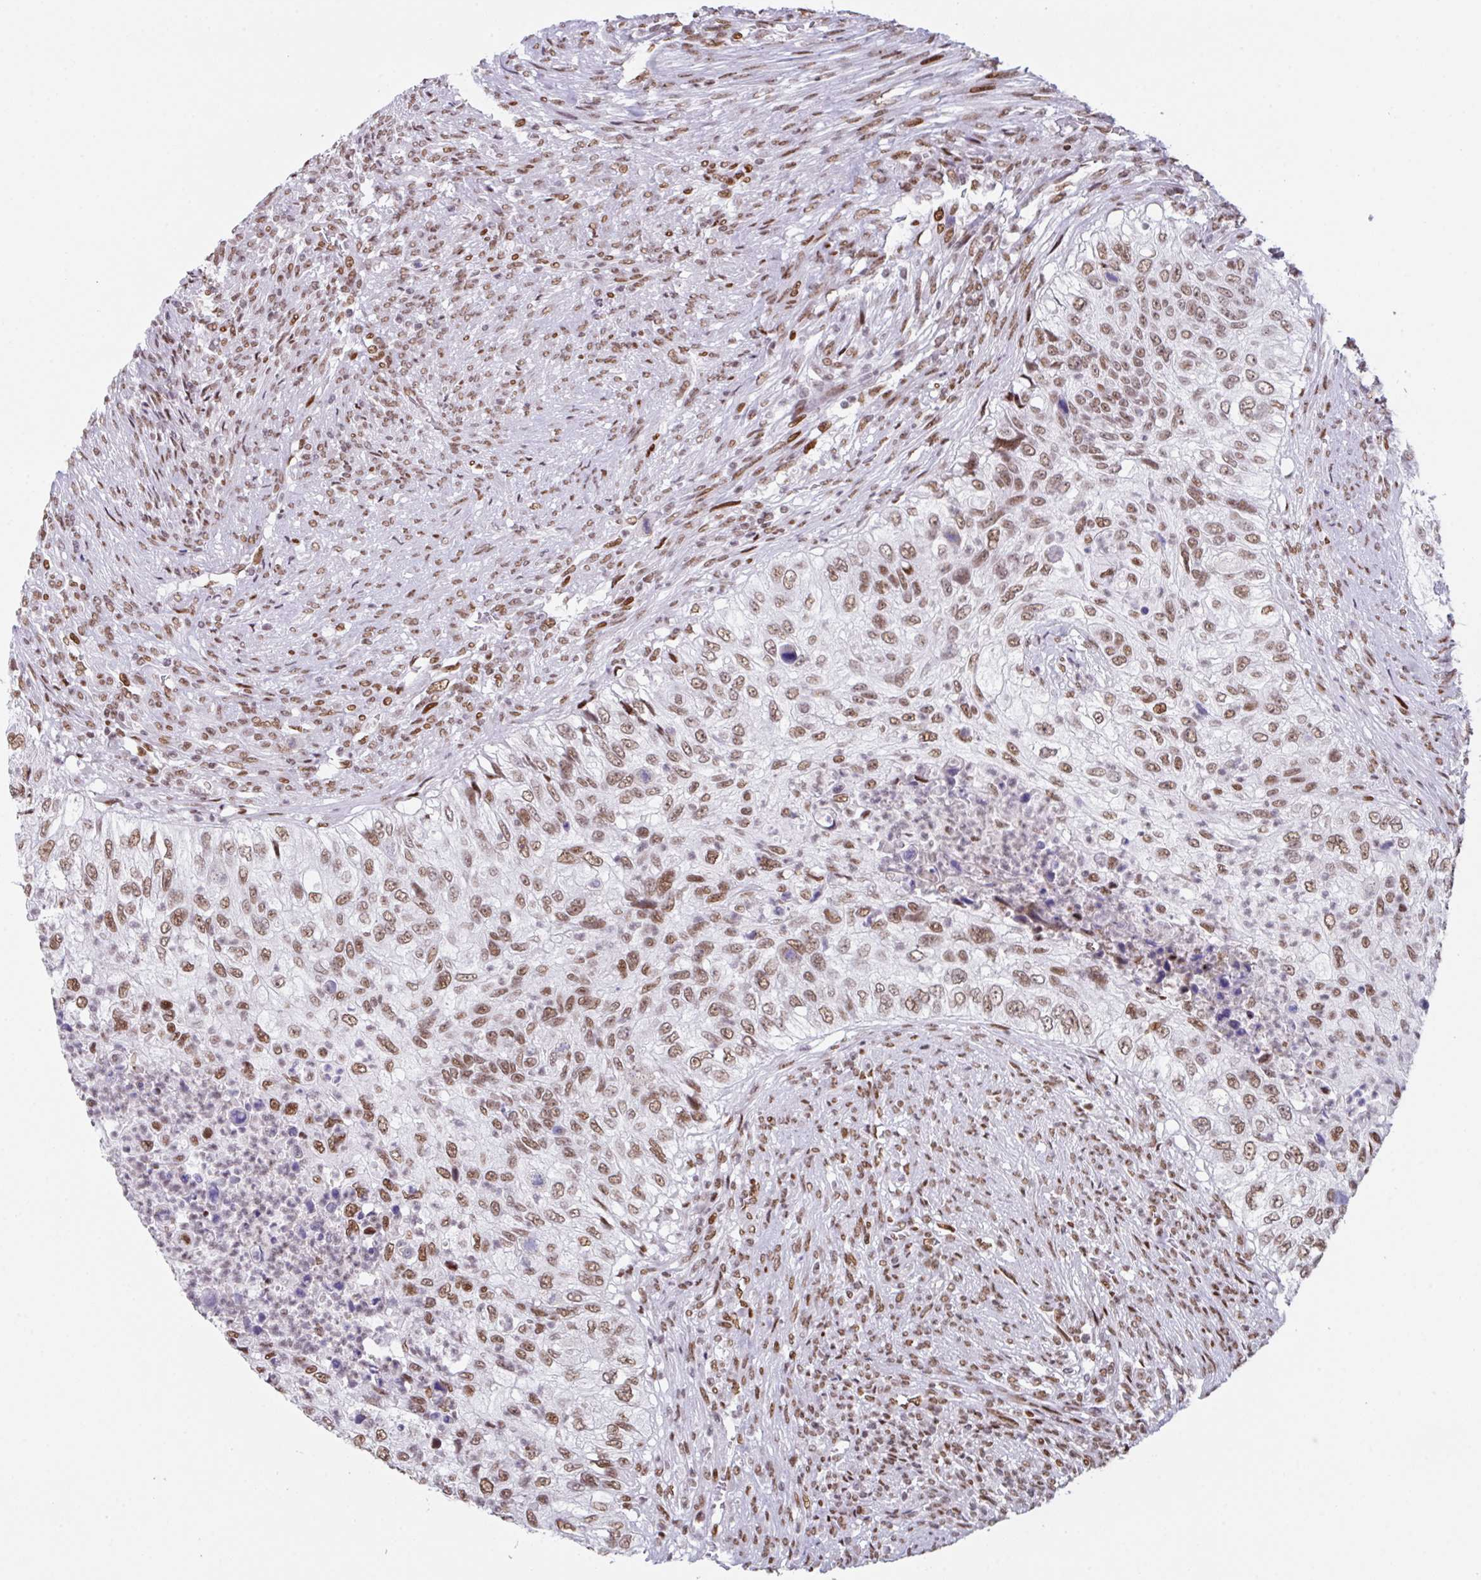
{"staining": {"intensity": "moderate", "quantity": ">75%", "location": "nuclear"}, "tissue": "urothelial cancer", "cell_type": "Tumor cells", "image_type": "cancer", "snomed": [{"axis": "morphology", "description": "Urothelial carcinoma, High grade"}, {"axis": "topography", "description": "Urinary bladder"}], "caption": "Protein staining of high-grade urothelial carcinoma tissue exhibits moderate nuclear staining in approximately >75% of tumor cells.", "gene": "CLP1", "patient": {"sex": "female", "age": 60}}